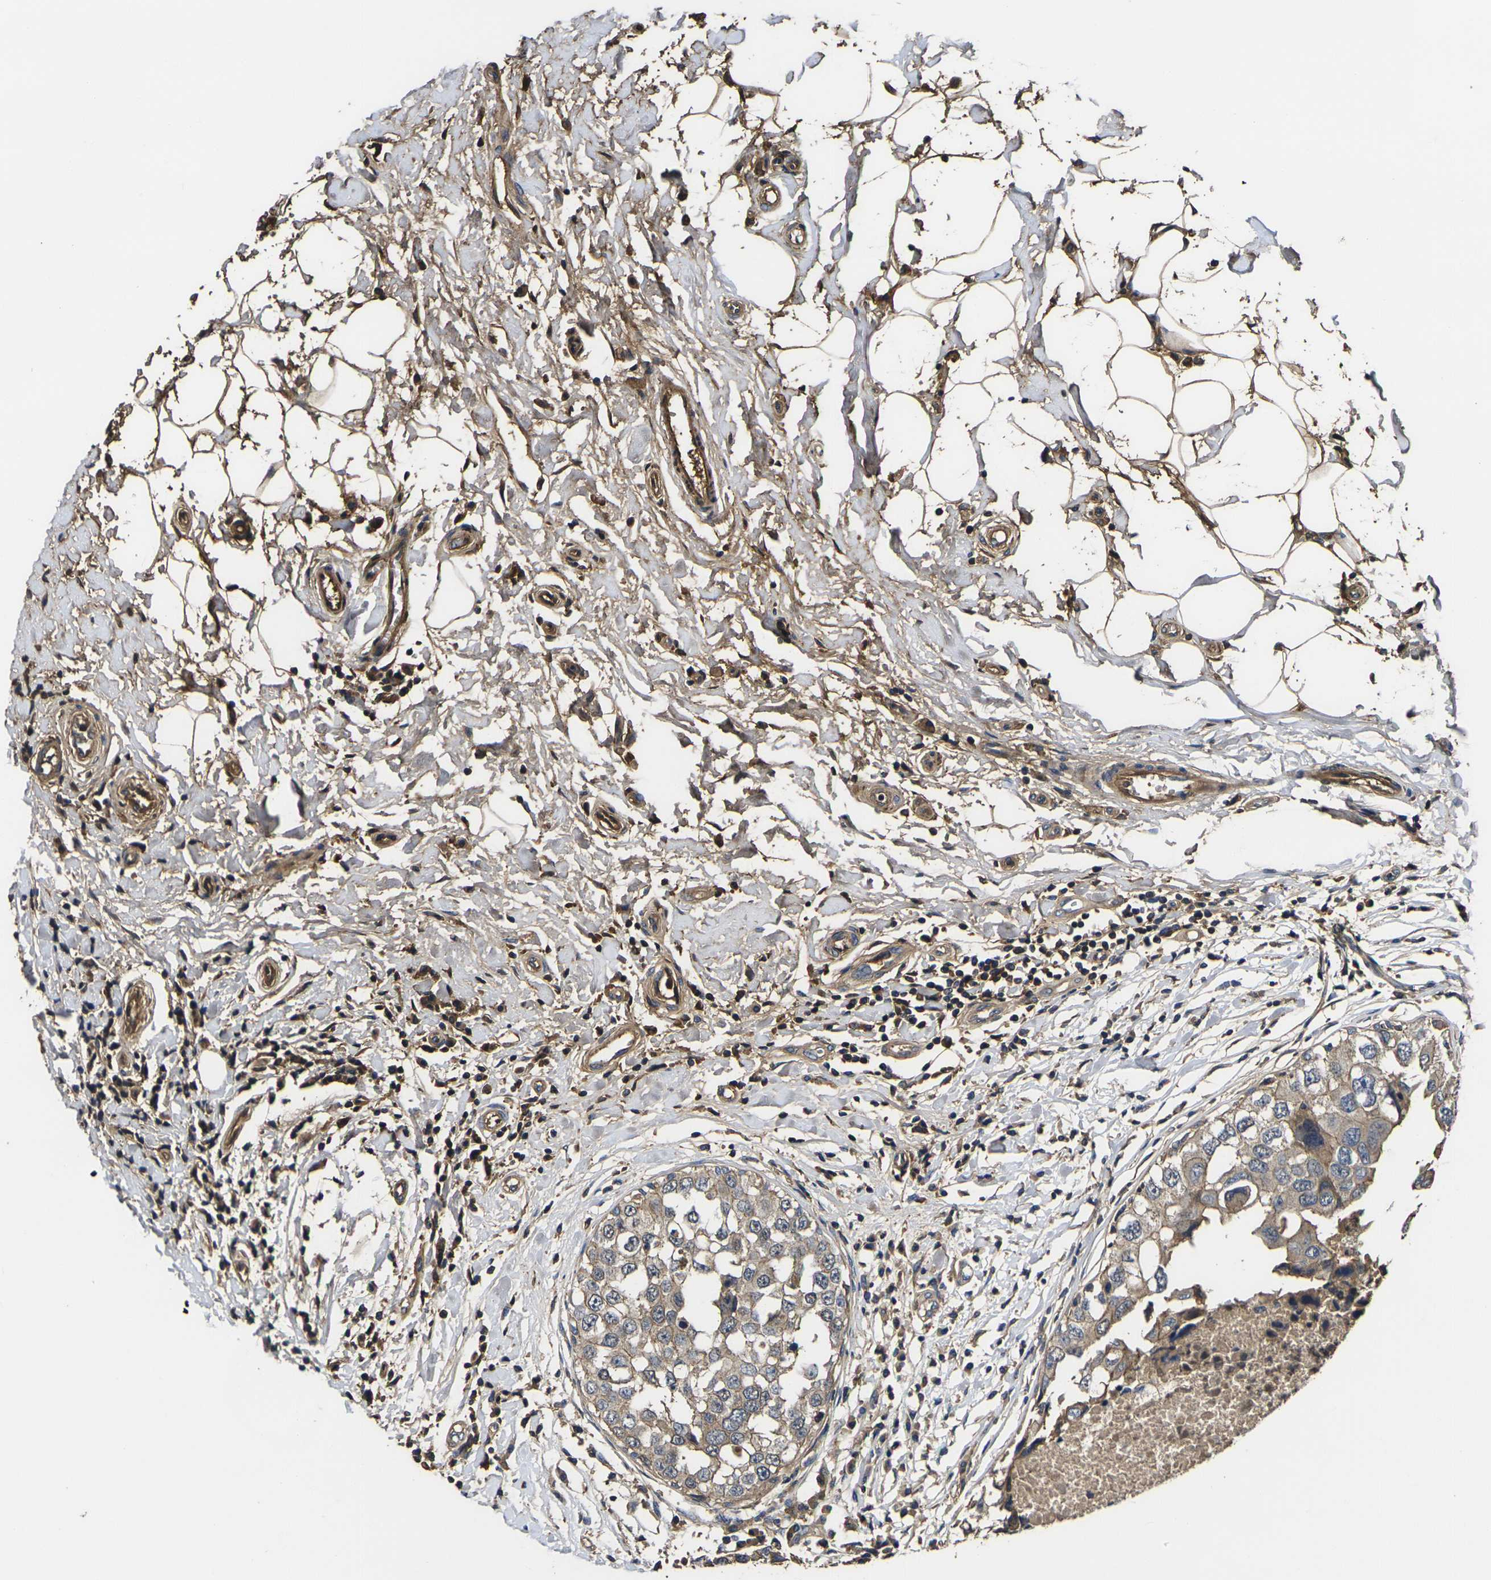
{"staining": {"intensity": "moderate", "quantity": ">75%", "location": "cytoplasmic/membranous"}, "tissue": "breast cancer", "cell_type": "Tumor cells", "image_type": "cancer", "snomed": [{"axis": "morphology", "description": "Duct carcinoma"}, {"axis": "topography", "description": "Breast"}], "caption": "Tumor cells display medium levels of moderate cytoplasmic/membranous positivity in about >75% of cells in human breast cancer. (DAB IHC, brown staining for protein, blue staining for nuclei).", "gene": "HSPG2", "patient": {"sex": "female", "age": 27}}